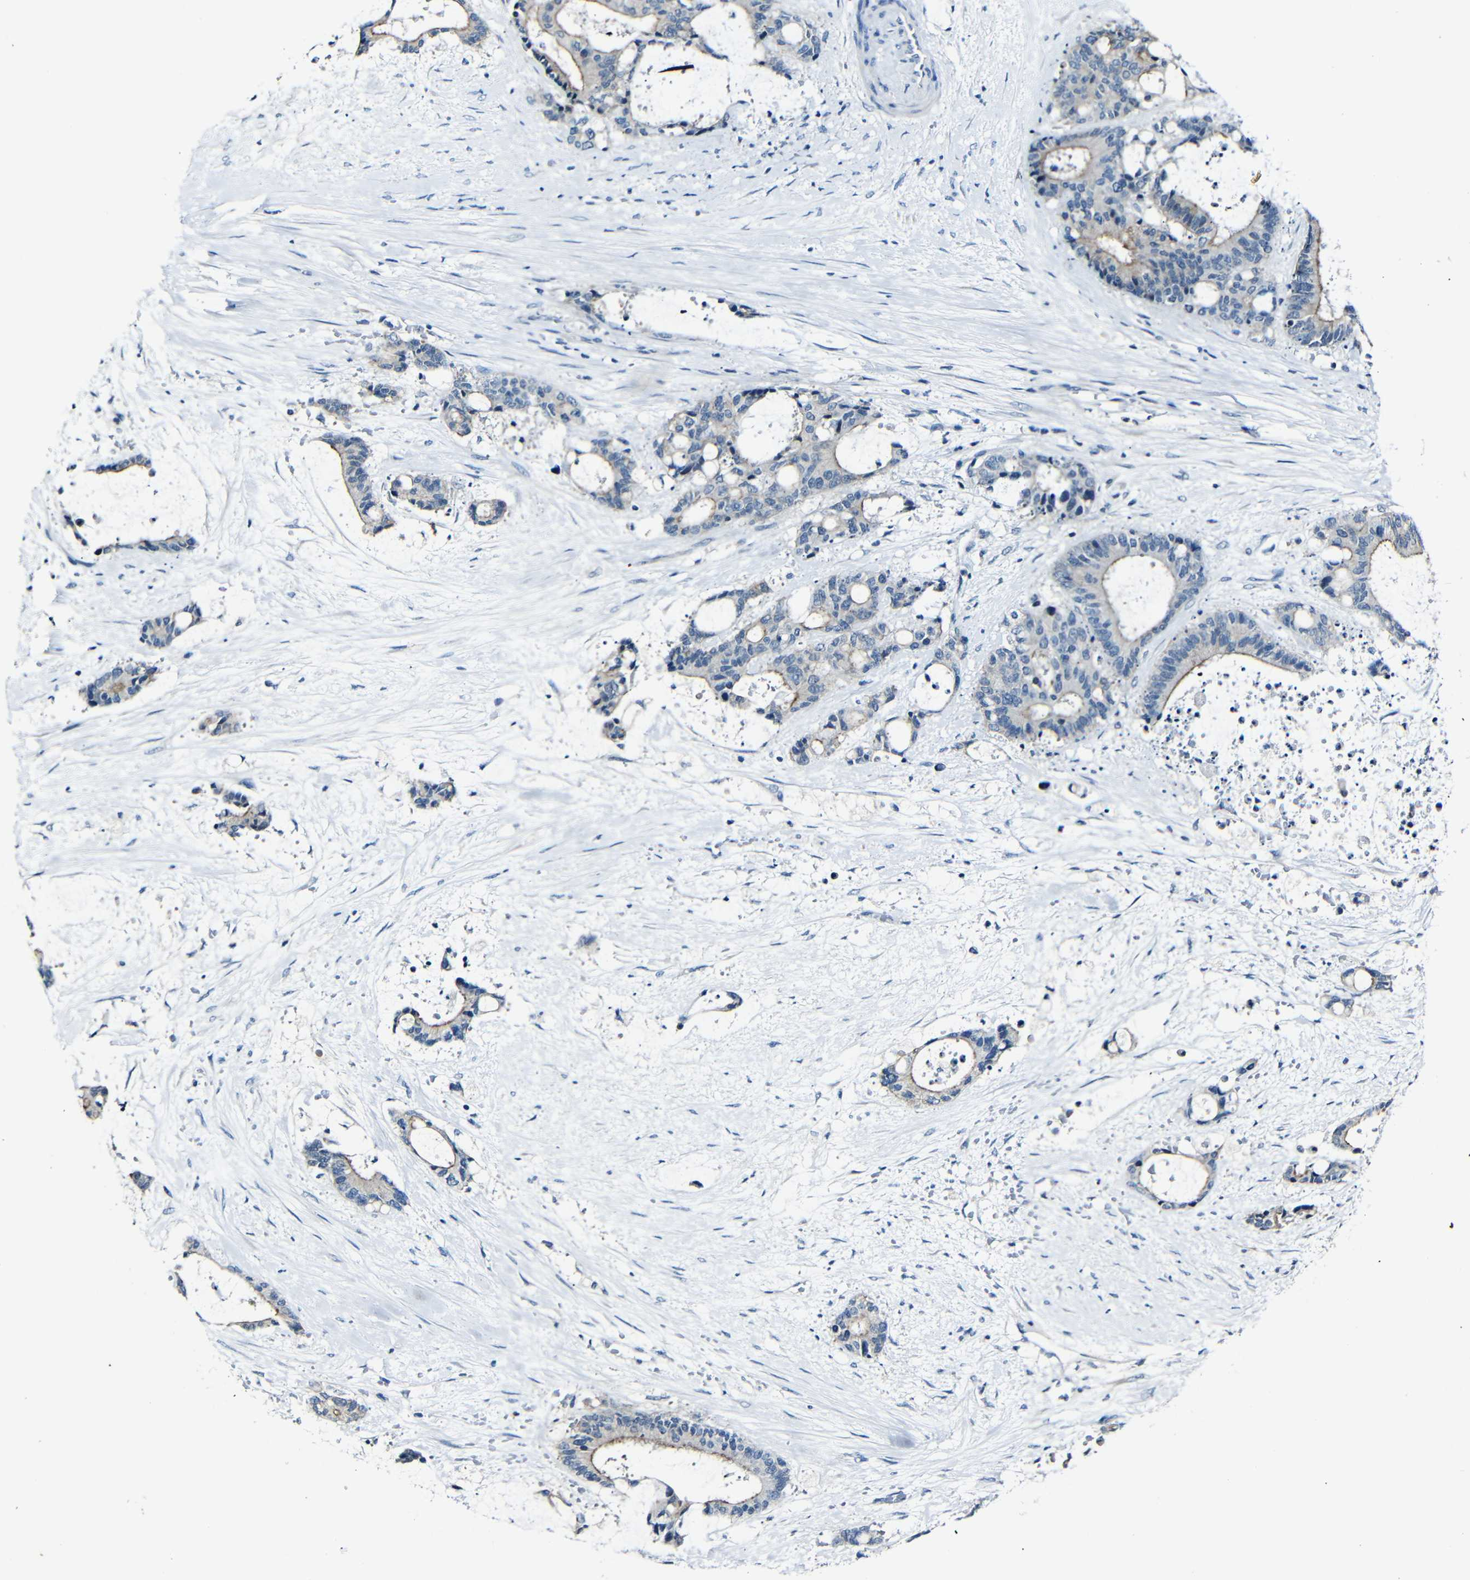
{"staining": {"intensity": "moderate", "quantity": "25%-75%", "location": "cytoplasmic/membranous"}, "tissue": "liver cancer", "cell_type": "Tumor cells", "image_type": "cancer", "snomed": [{"axis": "morphology", "description": "Normal tissue, NOS"}, {"axis": "morphology", "description": "Cholangiocarcinoma"}, {"axis": "topography", "description": "Liver"}, {"axis": "topography", "description": "Peripheral nerve tissue"}], "caption": "About 25%-75% of tumor cells in human liver cancer (cholangiocarcinoma) display moderate cytoplasmic/membranous protein positivity as visualized by brown immunohistochemical staining.", "gene": "ANK3", "patient": {"sex": "female", "age": 73}}